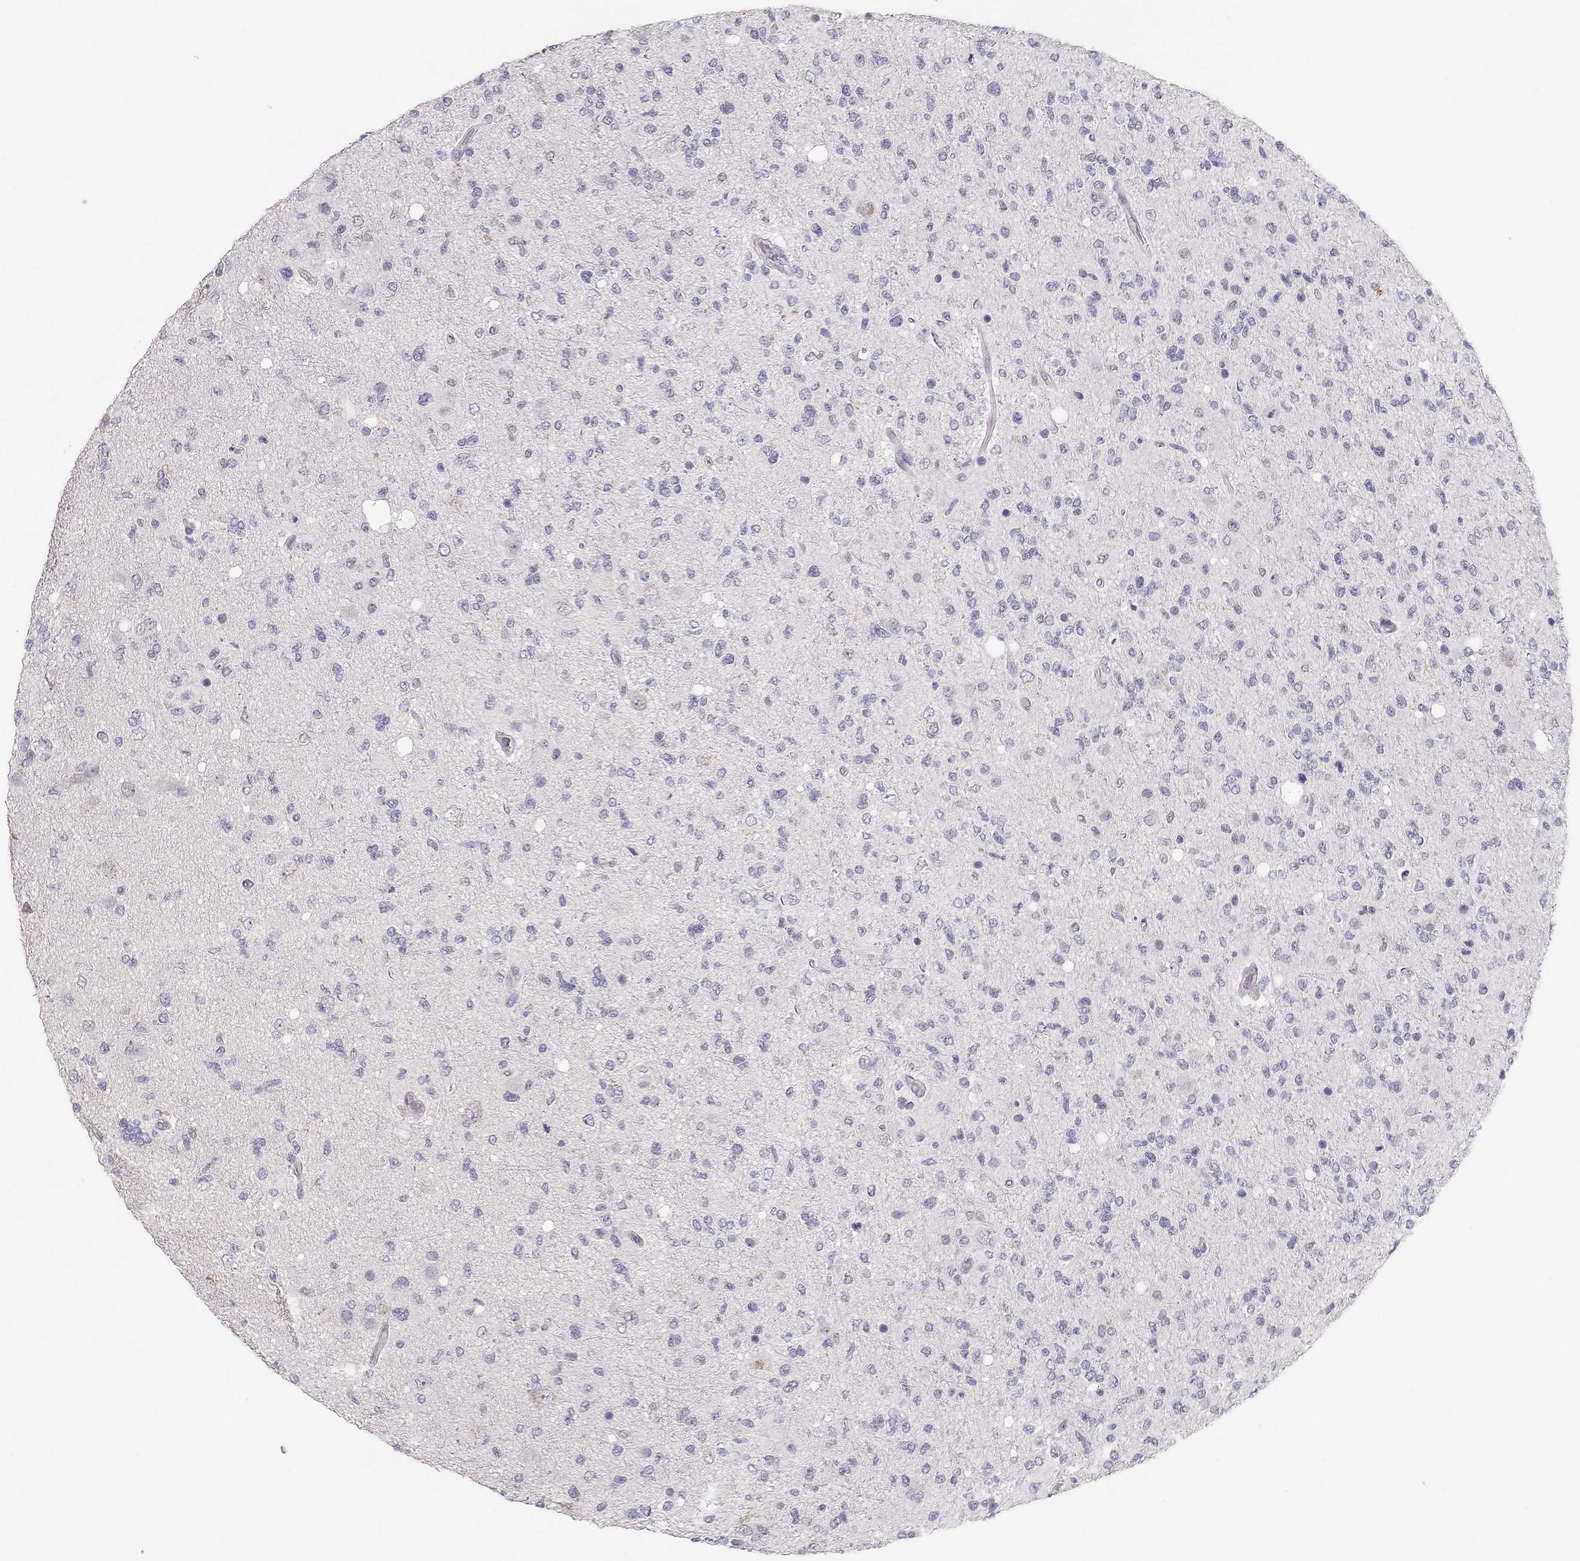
{"staining": {"intensity": "negative", "quantity": "none", "location": "none"}, "tissue": "glioma", "cell_type": "Tumor cells", "image_type": "cancer", "snomed": [{"axis": "morphology", "description": "Glioma, malignant, High grade"}, {"axis": "topography", "description": "Cerebral cortex"}], "caption": "High power microscopy image of an immunohistochemistry photomicrograph of high-grade glioma (malignant), revealing no significant expression in tumor cells. (DAB (3,3'-diaminobenzidine) IHC visualized using brightfield microscopy, high magnification).", "gene": "ADORA2A", "patient": {"sex": "male", "age": 70}}